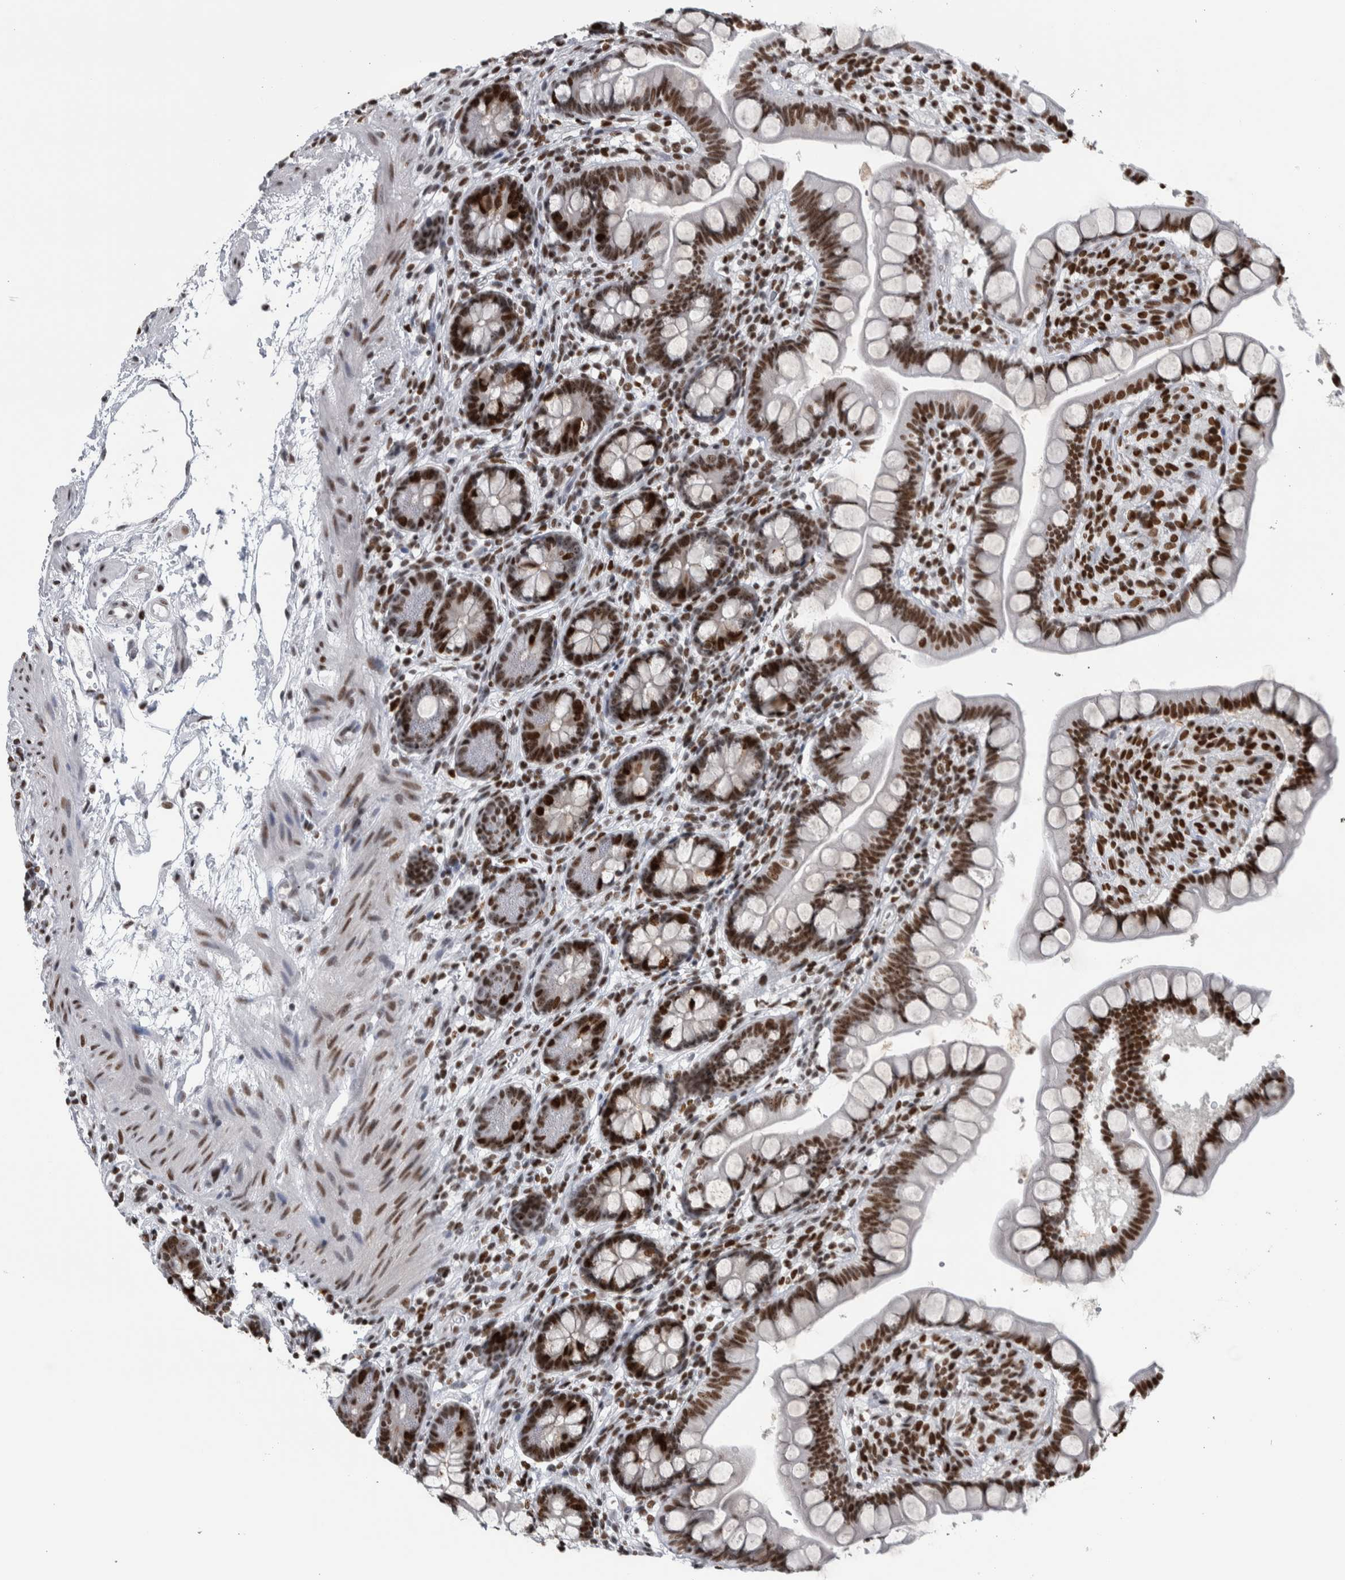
{"staining": {"intensity": "strong", "quantity": ">75%", "location": "nuclear"}, "tissue": "small intestine", "cell_type": "Glandular cells", "image_type": "normal", "snomed": [{"axis": "morphology", "description": "Normal tissue, NOS"}, {"axis": "topography", "description": "Small intestine"}], "caption": "DAB (3,3'-diaminobenzidine) immunohistochemical staining of benign small intestine exhibits strong nuclear protein positivity in about >75% of glandular cells. (DAB (3,3'-diaminobenzidine) IHC, brown staining for protein, blue staining for nuclei).", "gene": "TOP2B", "patient": {"sex": "female", "age": 84}}